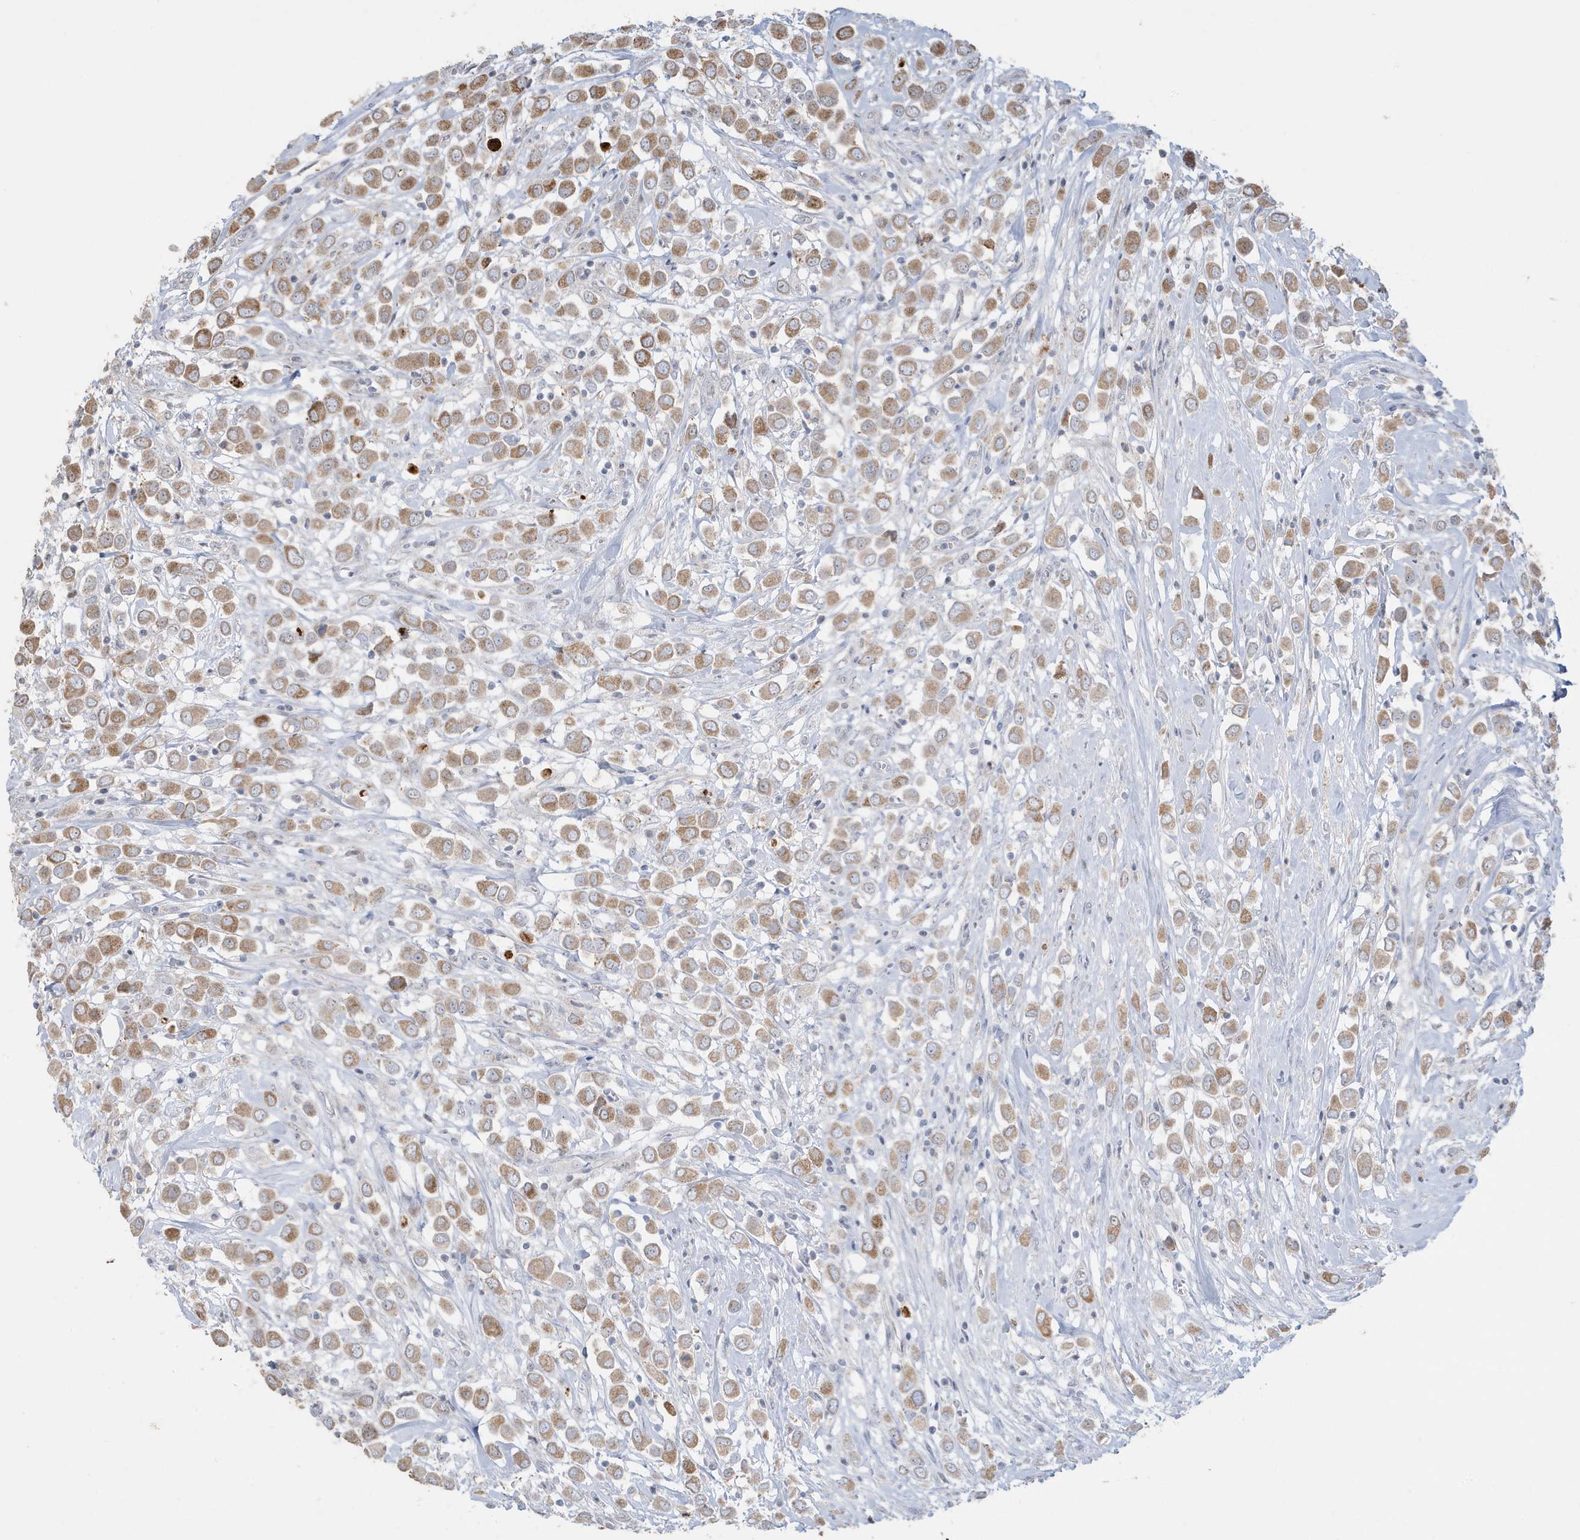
{"staining": {"intensity": "moderate", "quantity": ">75%", "location": "cytoplasmic/membranous"}, "tissue": "breast cancer", "cell_type": "Tumor cells", "image_type": "cancer", "snomed": [{"axis": "morphology", "description": "Duct carcinoma"}, {"axis": "topography", "description": "Breast"}], "caption": "Protein staining of breast cancer (infiltrating ductal carcinoma) tissue exhibits moderate cytoplasmic/membranous expression in approximately >75% of tumor cells. (DAB (3,3'-diaminobenzidine) IHC with brightfield microscopy, high magnification).", "gene": "FNDC1", "patient": {"sex": "female", "age": 61}}